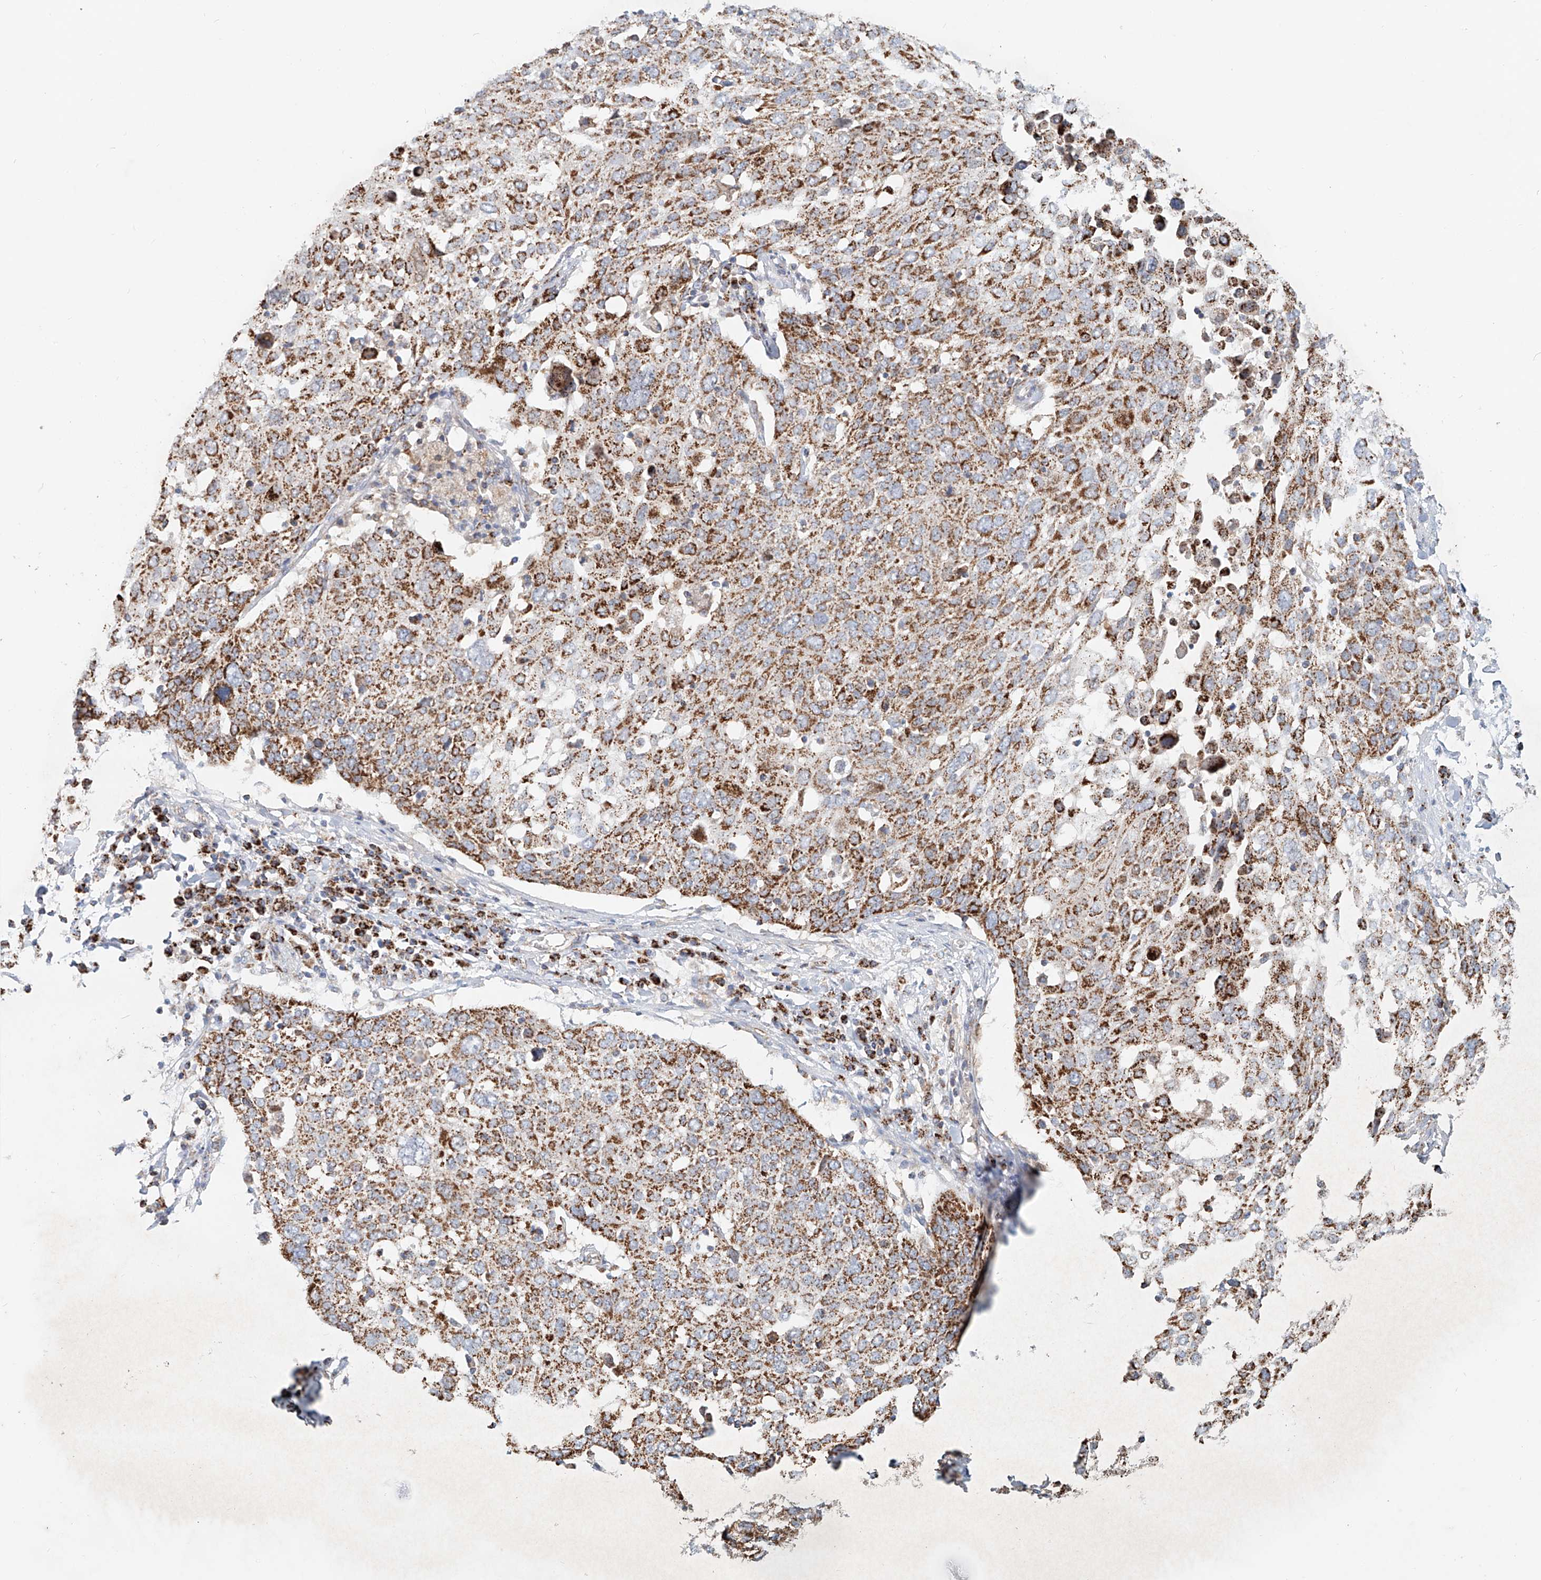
{"staining": {"intensity": "moderate", "quantity": ">75%", "location": "cytoplasmic/membranous"}, "tissue": "lung cancer", "cell_type": "Tumor cells", "image_type": "cancer", "snomed": [{"axis": "morphology", "description": "Squamous cell carcinoma, NOS"}, {"axis": "topography", "description": "Lung"}], "caption": "A brown stain labels moderate cytoplasmic/membranous positivity of a protein in human lung cancer tumor cells. (IHC, brightfield microscopy, high magnification).", "gene": "CARD10", "patient": {"sex": "male", "age": 65}}